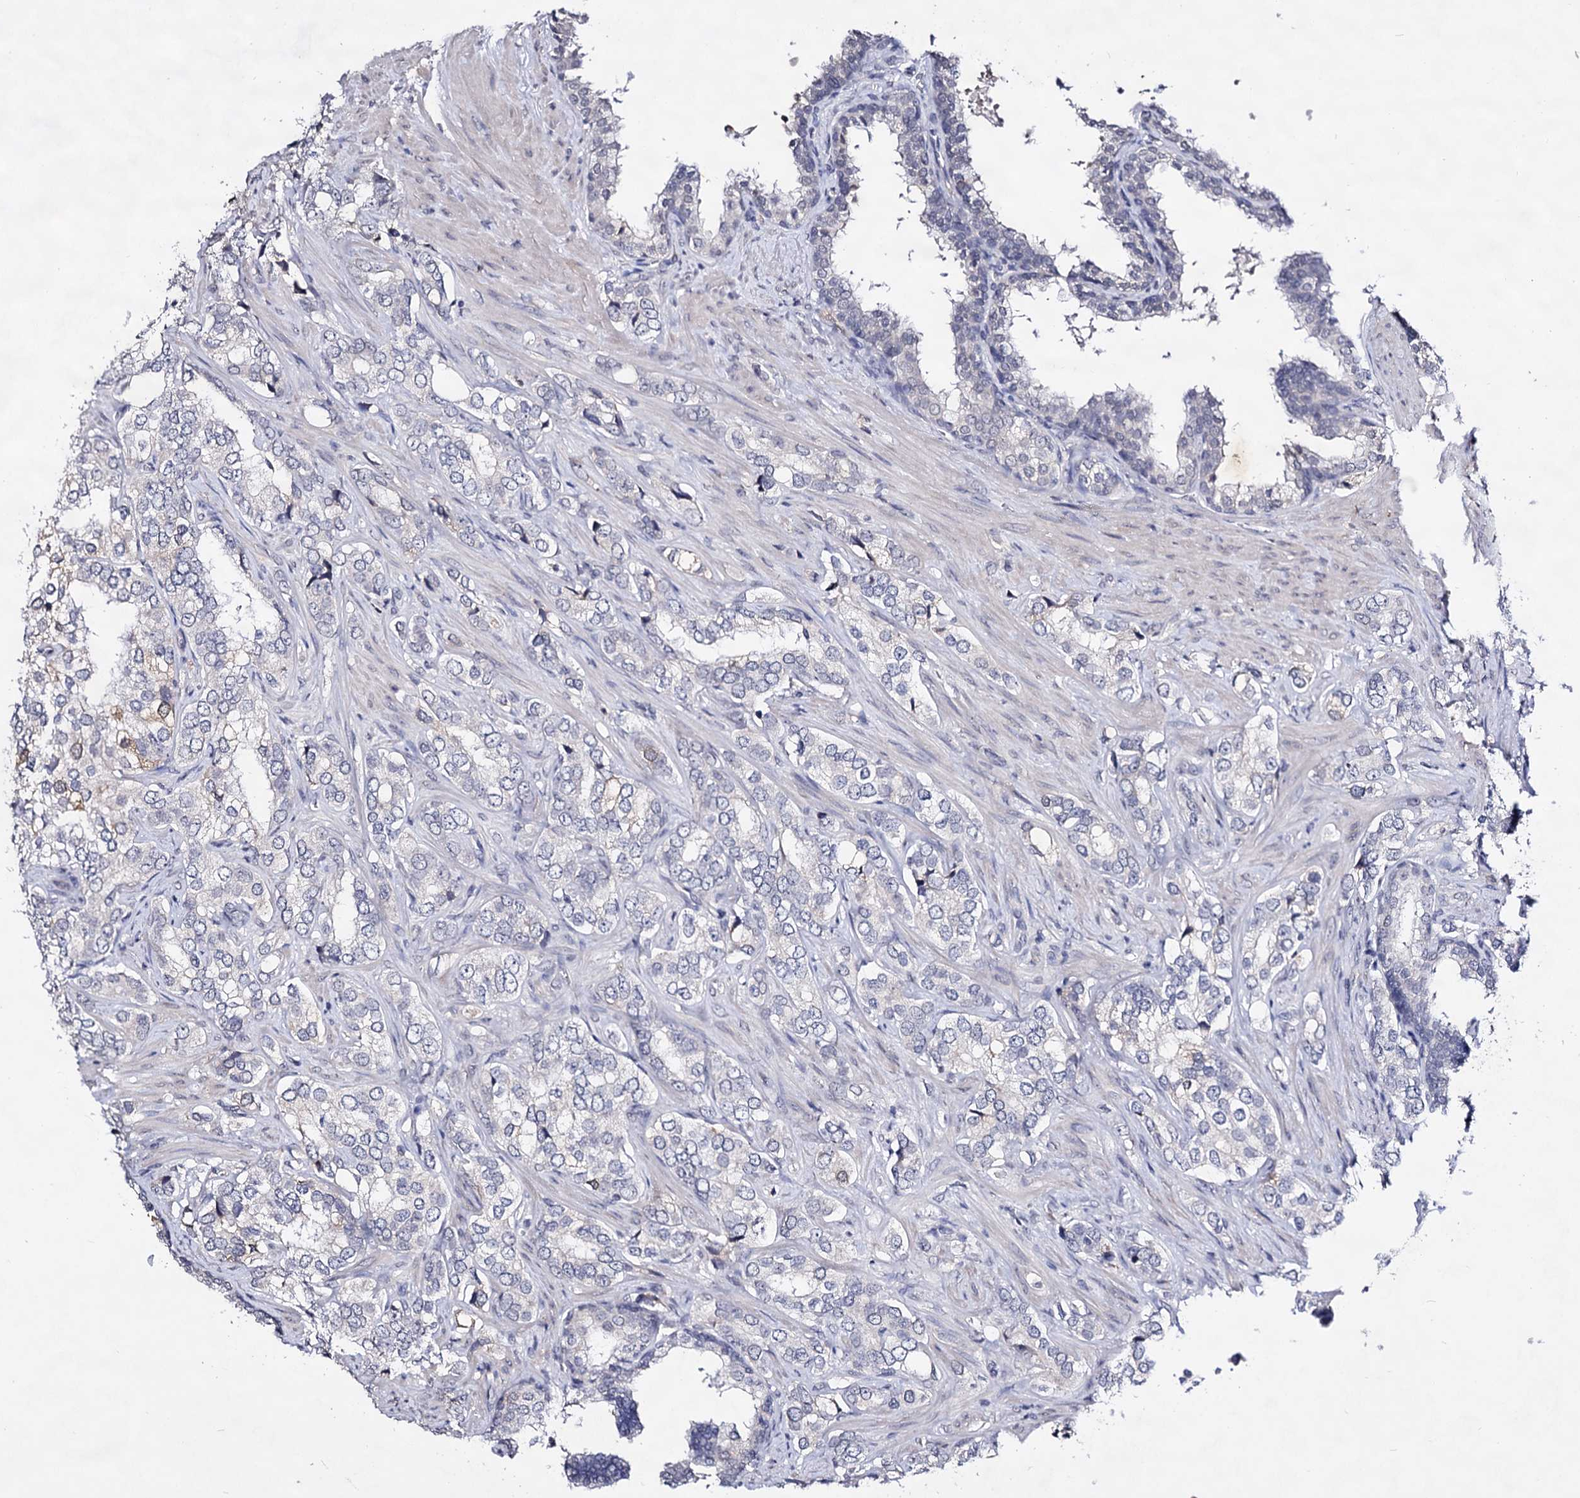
{"staining": {"intensity": "negative", "quantity": "none", "location": "none"}, "tissue": "prostate cancer", "cell_type": "Tumor cells", "image_type": "cancer", "snomed": [{"axis": "morphology", "description": "Adenocarcinoma, High grade"}, {"axis": "topography", "description": "Prostate"}], "caption": "Immunohistochemistry (IHC) histopathology image of human prostate high-grade adenocarcinoma stained for a protein (brown), which exhibits no expression in tumor cells.", "gene": "PLIN1", "patient": {"sex": "male", "age": 66}}